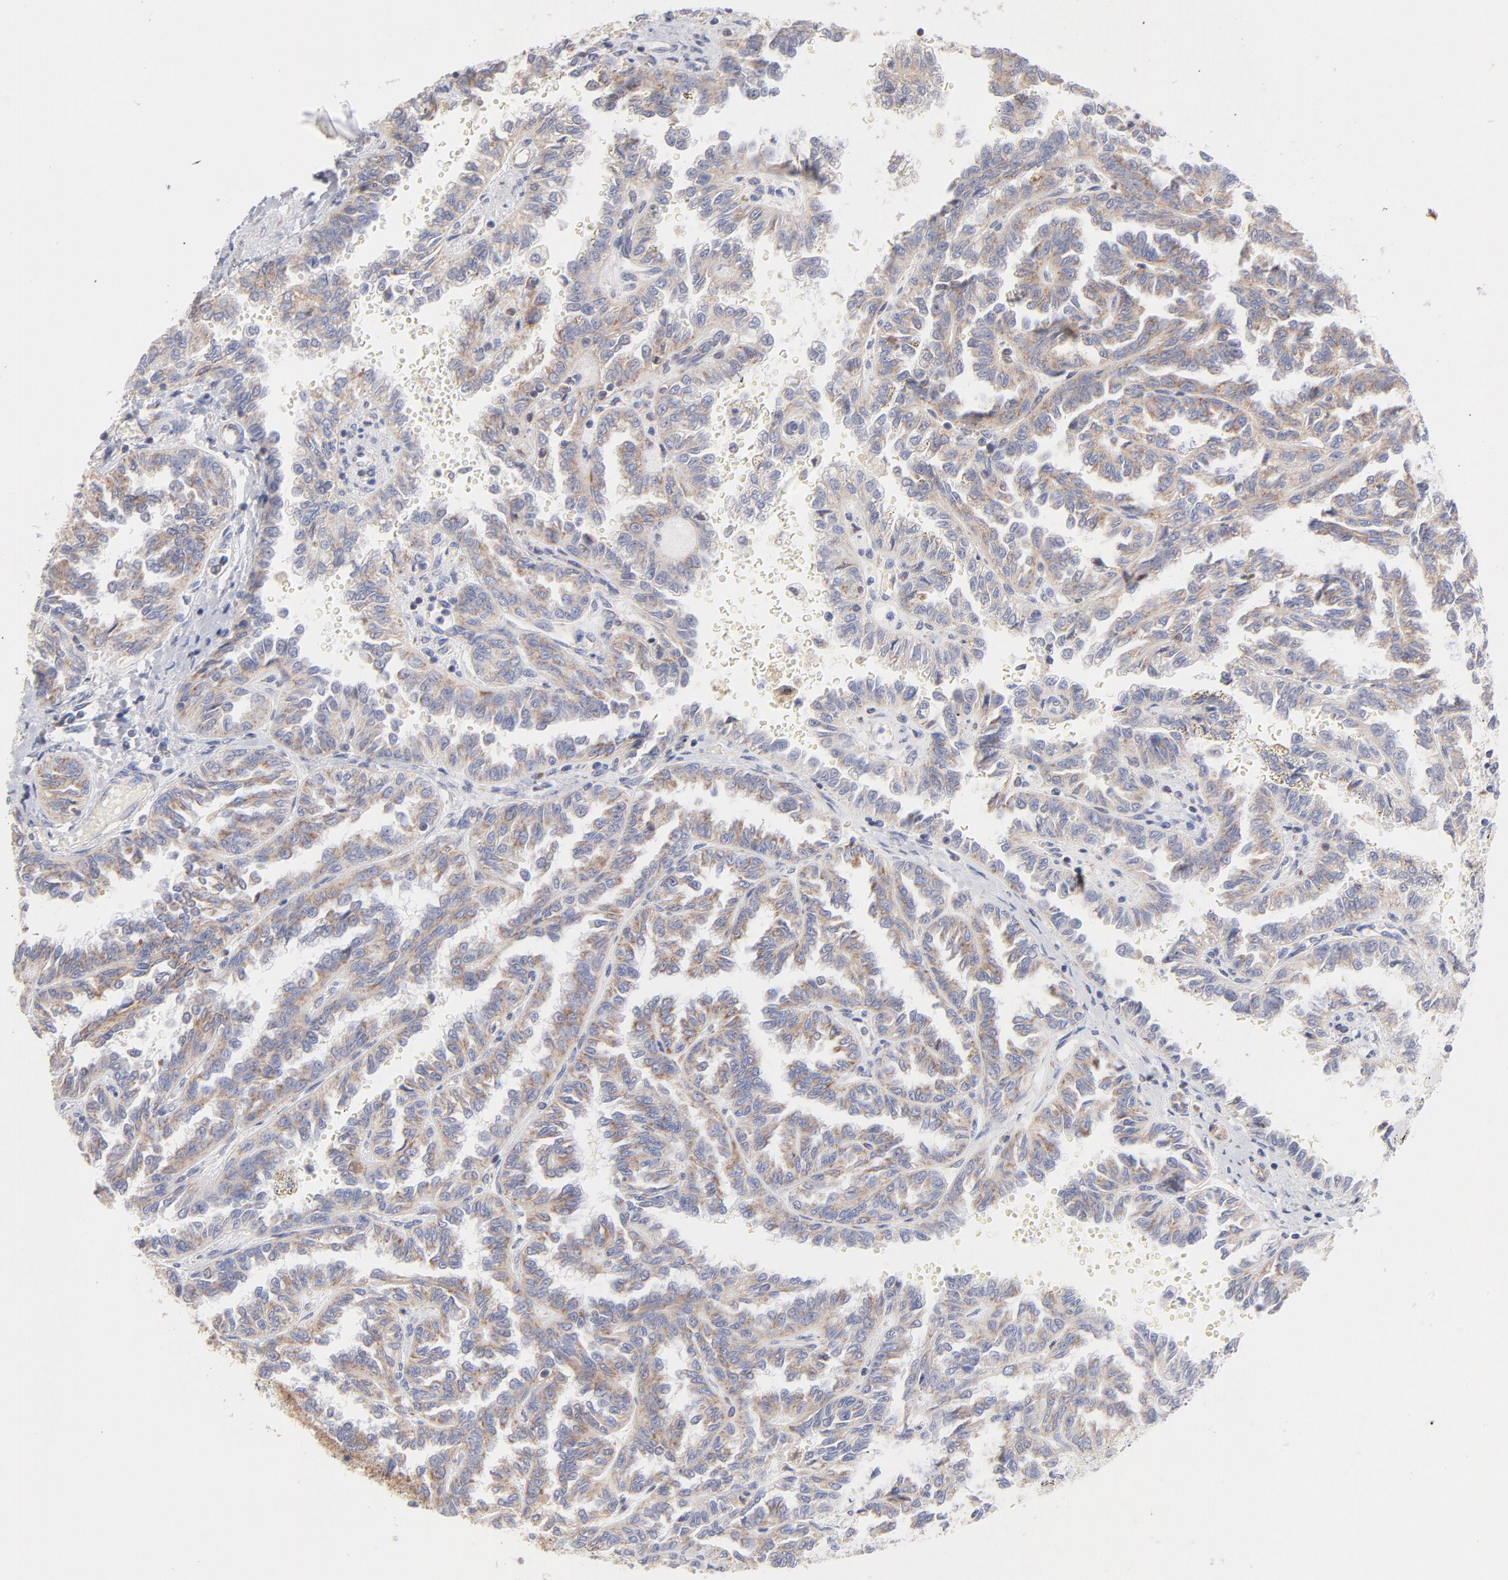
{"staining": {"intensity": "weak", "quantity": "25%-75%", "location": "cytoplasmic/membranous"}, "tissue": "renal cancer", "cell_type": "Tumor cells", "image_type": "cancer", "snomed": [{"axis": "morphology", "description": "Inflammation, NOS"}, {"axis": "morphology", "description": "Adenocarcinoma, NOS"}, {"axis": "topography", "description": "Kidney"}], "caption": "Human adenocarcinoma (renal) stained for a protein (brown) exhibits weak cytoplasmic/membranous positive expression in about 25%-75% of tumor cells.", "gene": "TIMM8A", "patient": {"sex": "male", "age": 68}}